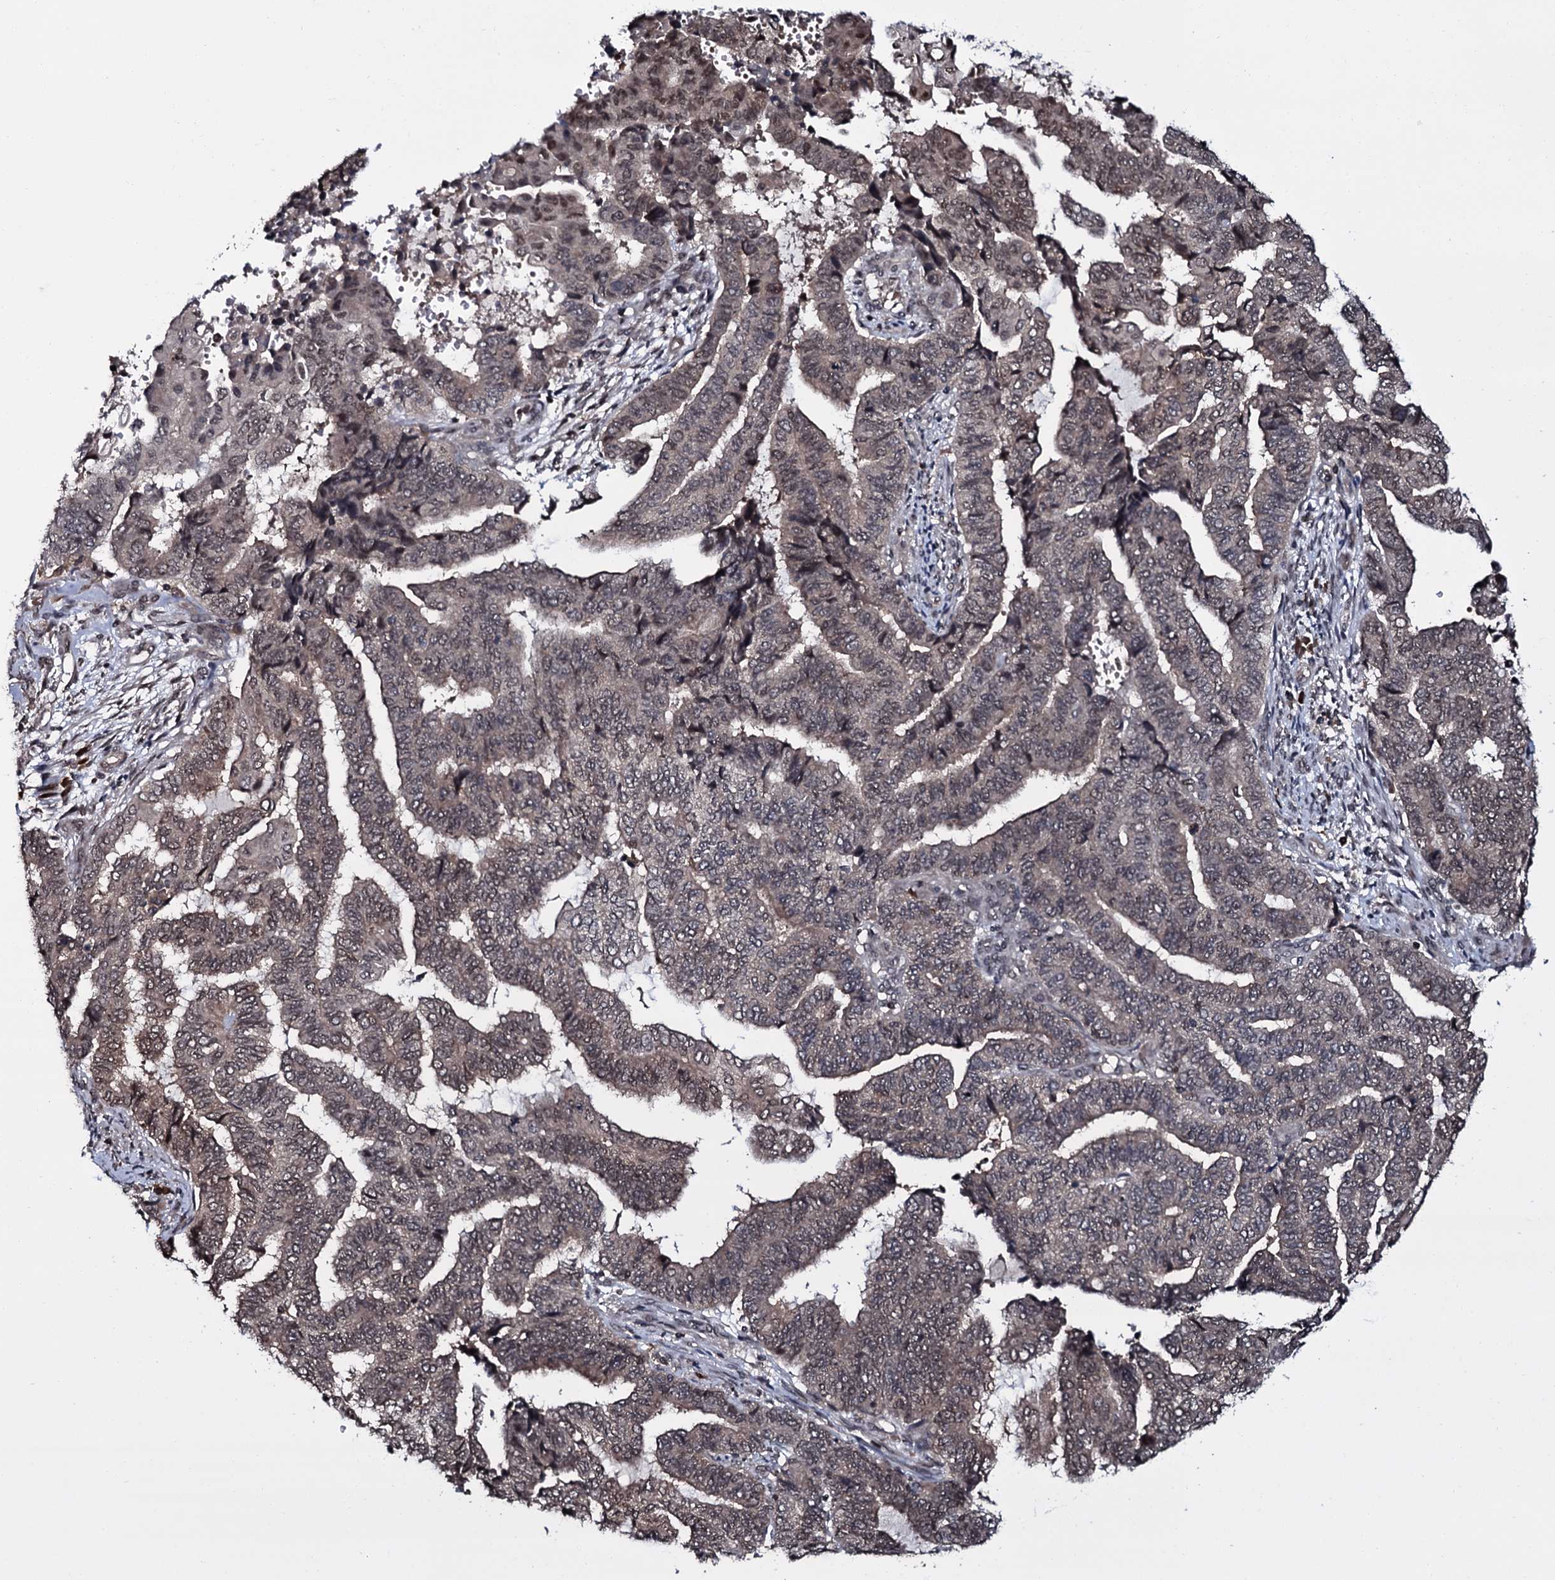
{"staining": {"intensity": "weak", "quantity": "25%-75%", "location": "cytoplasmic/membranous,nuclear"}, "tissue": "endometrial cancer", "cell_type": "Tumor cells", "image_type": "cancer", "snomed": [{"axis": "morphology", "description": "Adenocarcinoma, NOS"}, {"axis": "topography", "description": "Uterus"}, {"axis": "topography", "description": "Endometrium"}], "caption": "A brown stain shows weak cytoplasmic/membranous and nuclear staining of a protein in endometrial cancer tumor cells.", "gene": "HDDC3", "patient": {"sex": "female", "age": 70}}